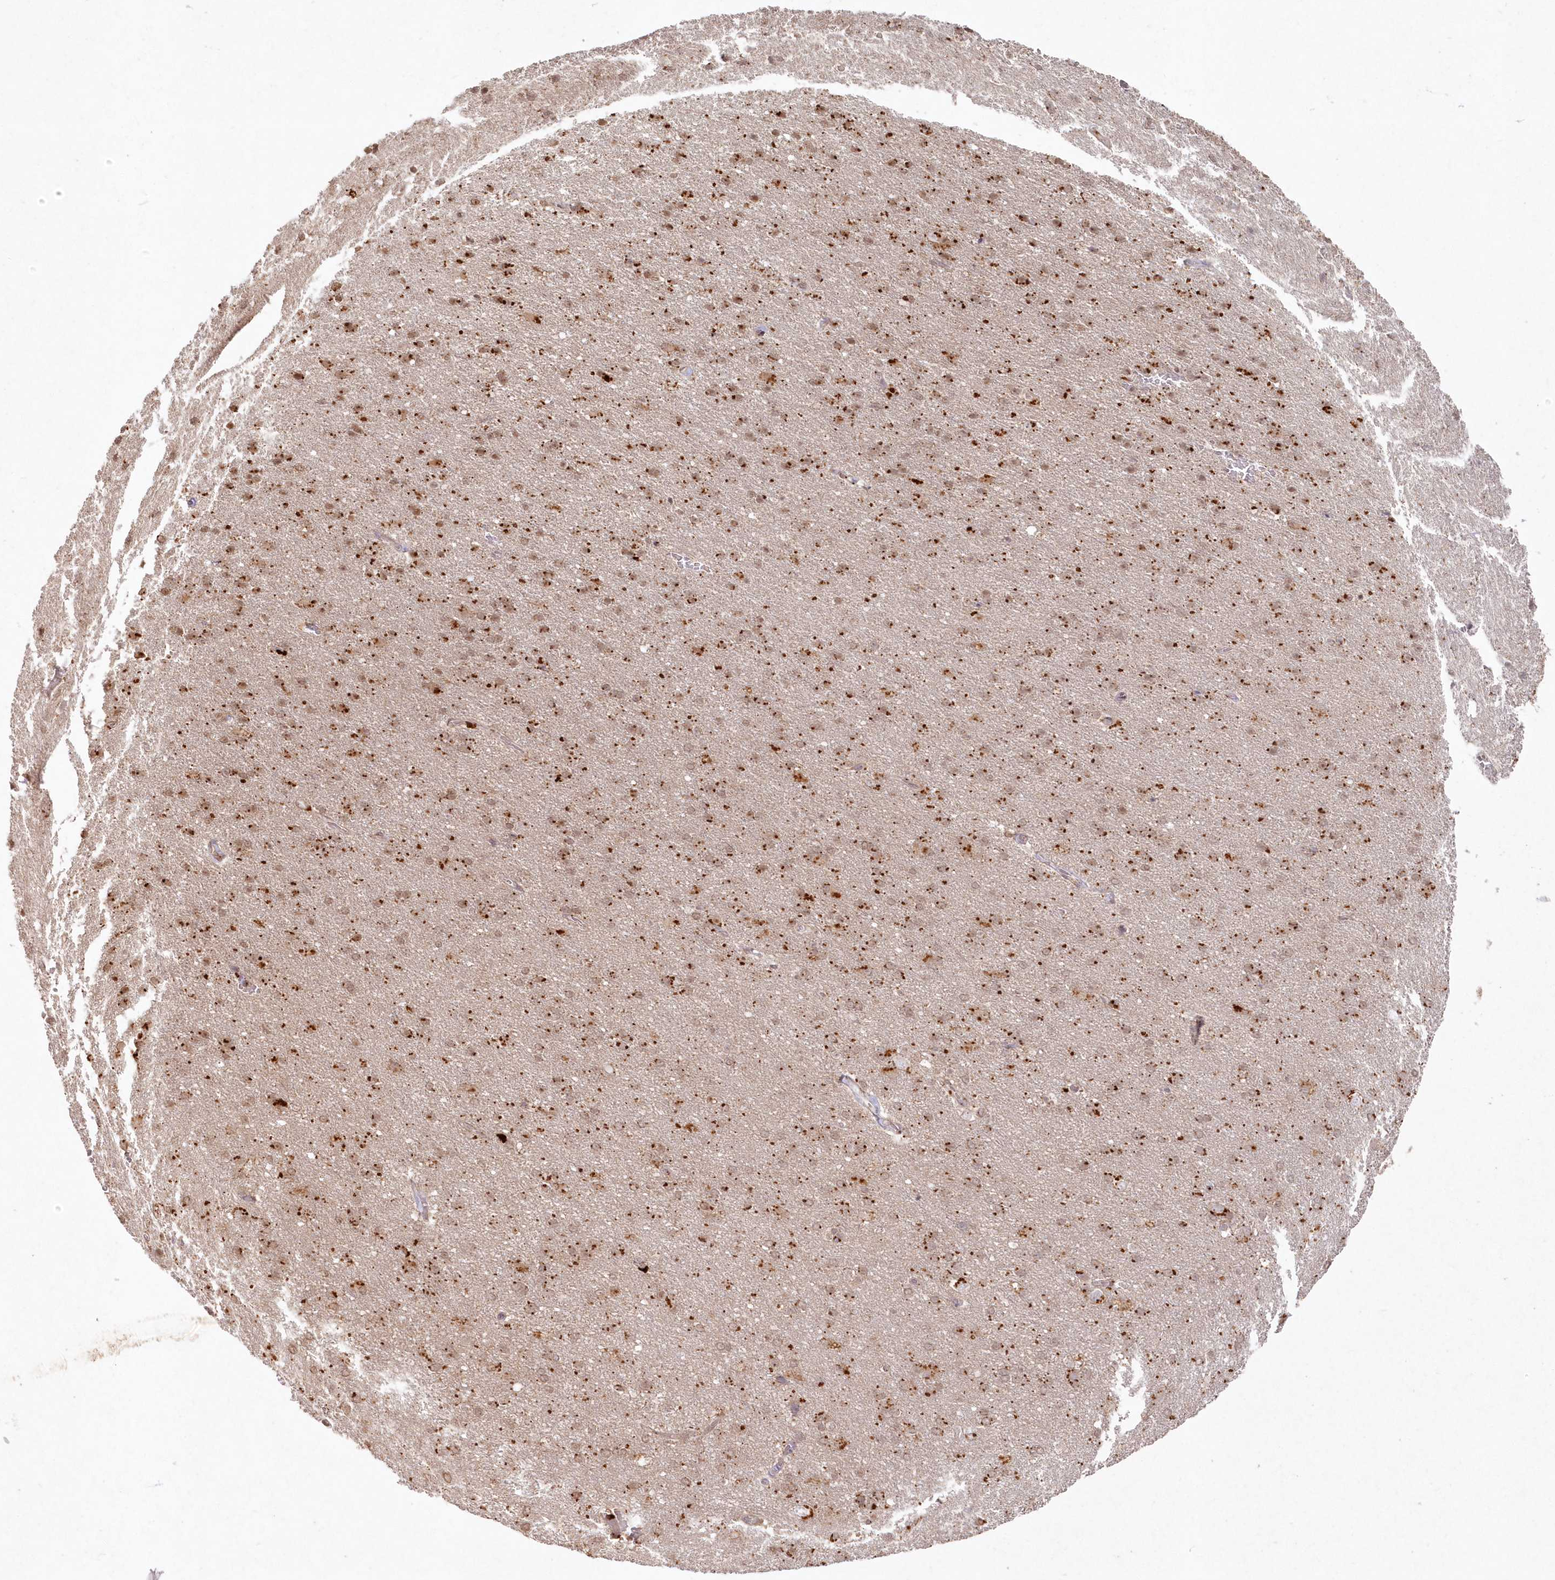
{"staining": {"intensity": "weak", "quantity": ">75%", "location": "cytoplasmic/membranous"}, "tissue": "cerebral cortex", "cell_type": "Endothelial cells", "image_type": "normal", "snomed": [{"axis": "morphology", "description": "Normal tissue, NOS"}, {"axis": "topography", "description": "Cerebral cortex"}], "caption": "This image demonstrates normal cerebral cortex stained with immunohistochemistry to label a protein in brown. The cytoplasmic/membranous of endothelial cells show weak positivity for the protein. Nuclei are counter-stained blue.", "gene": "ARSB", "patient": {"sex": "male", "age": 62}}